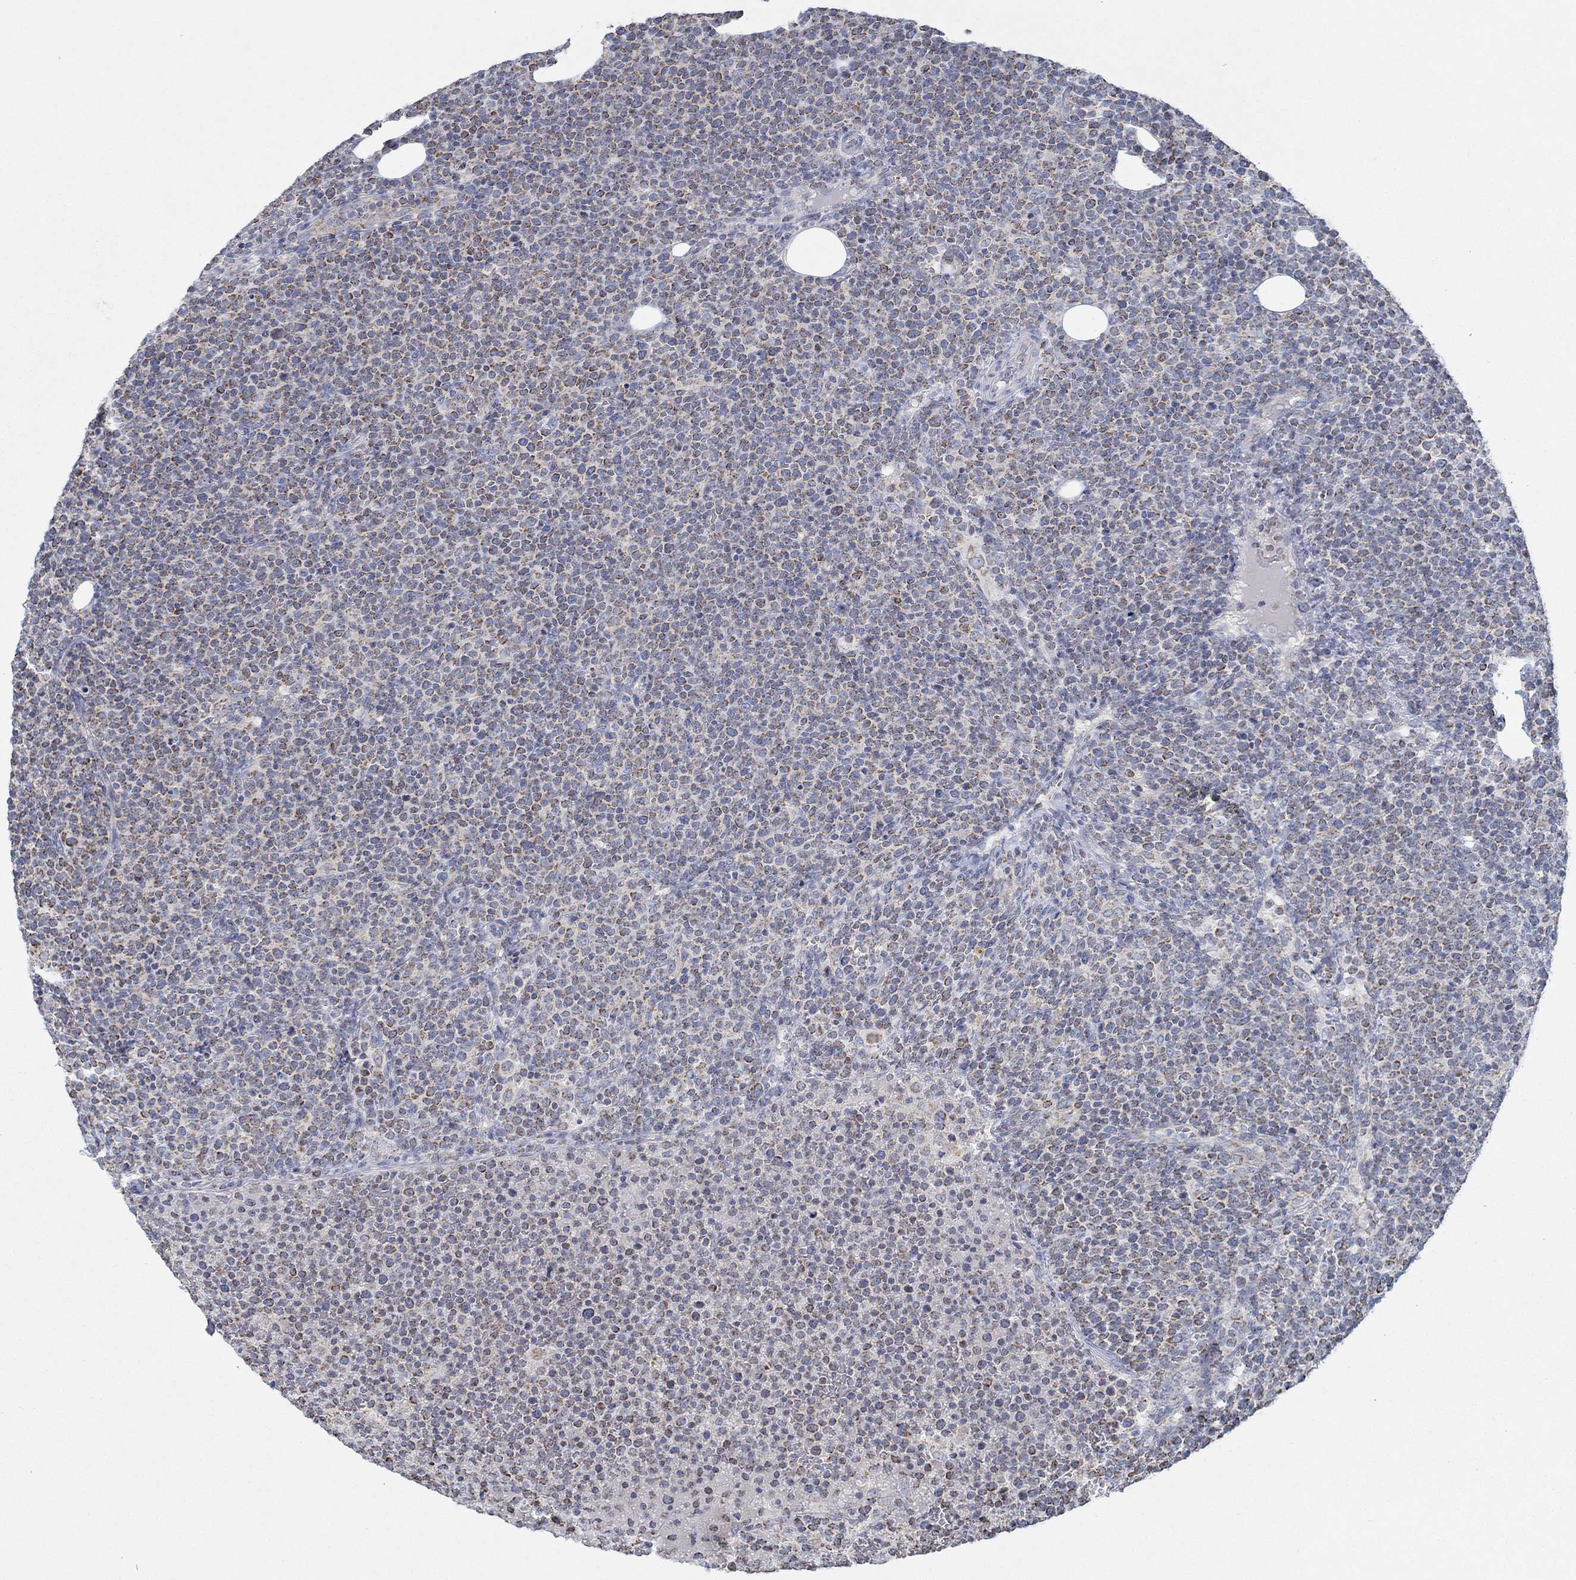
{"staining": {"intensity": "moderate", "quantity": "25%-75%", "location": "cytoplasmic/membranous"}, "tissue": "lymphoma", "cell_type": "Tumor cells", "image_type": "cancer", "snomed": [{"axis": "morphology", "description": "Malignant lymphoma, non-Hodgkin's type, High grade"}, {"axis": "topography", "description": "Lymph node"}], "caption": "High-power microscopy captured an immunohistochemistry histopathology image of lymphoma, revealing moderate cytoplasmic/membranous staining in approximately 25%-75% of tumor cells. Immunohistochemistry (ihc) stains the protein in brown and the nuclei are stained blue.", "gene": "GLOD5", "patient": {"sex": "male", "age": 61}}